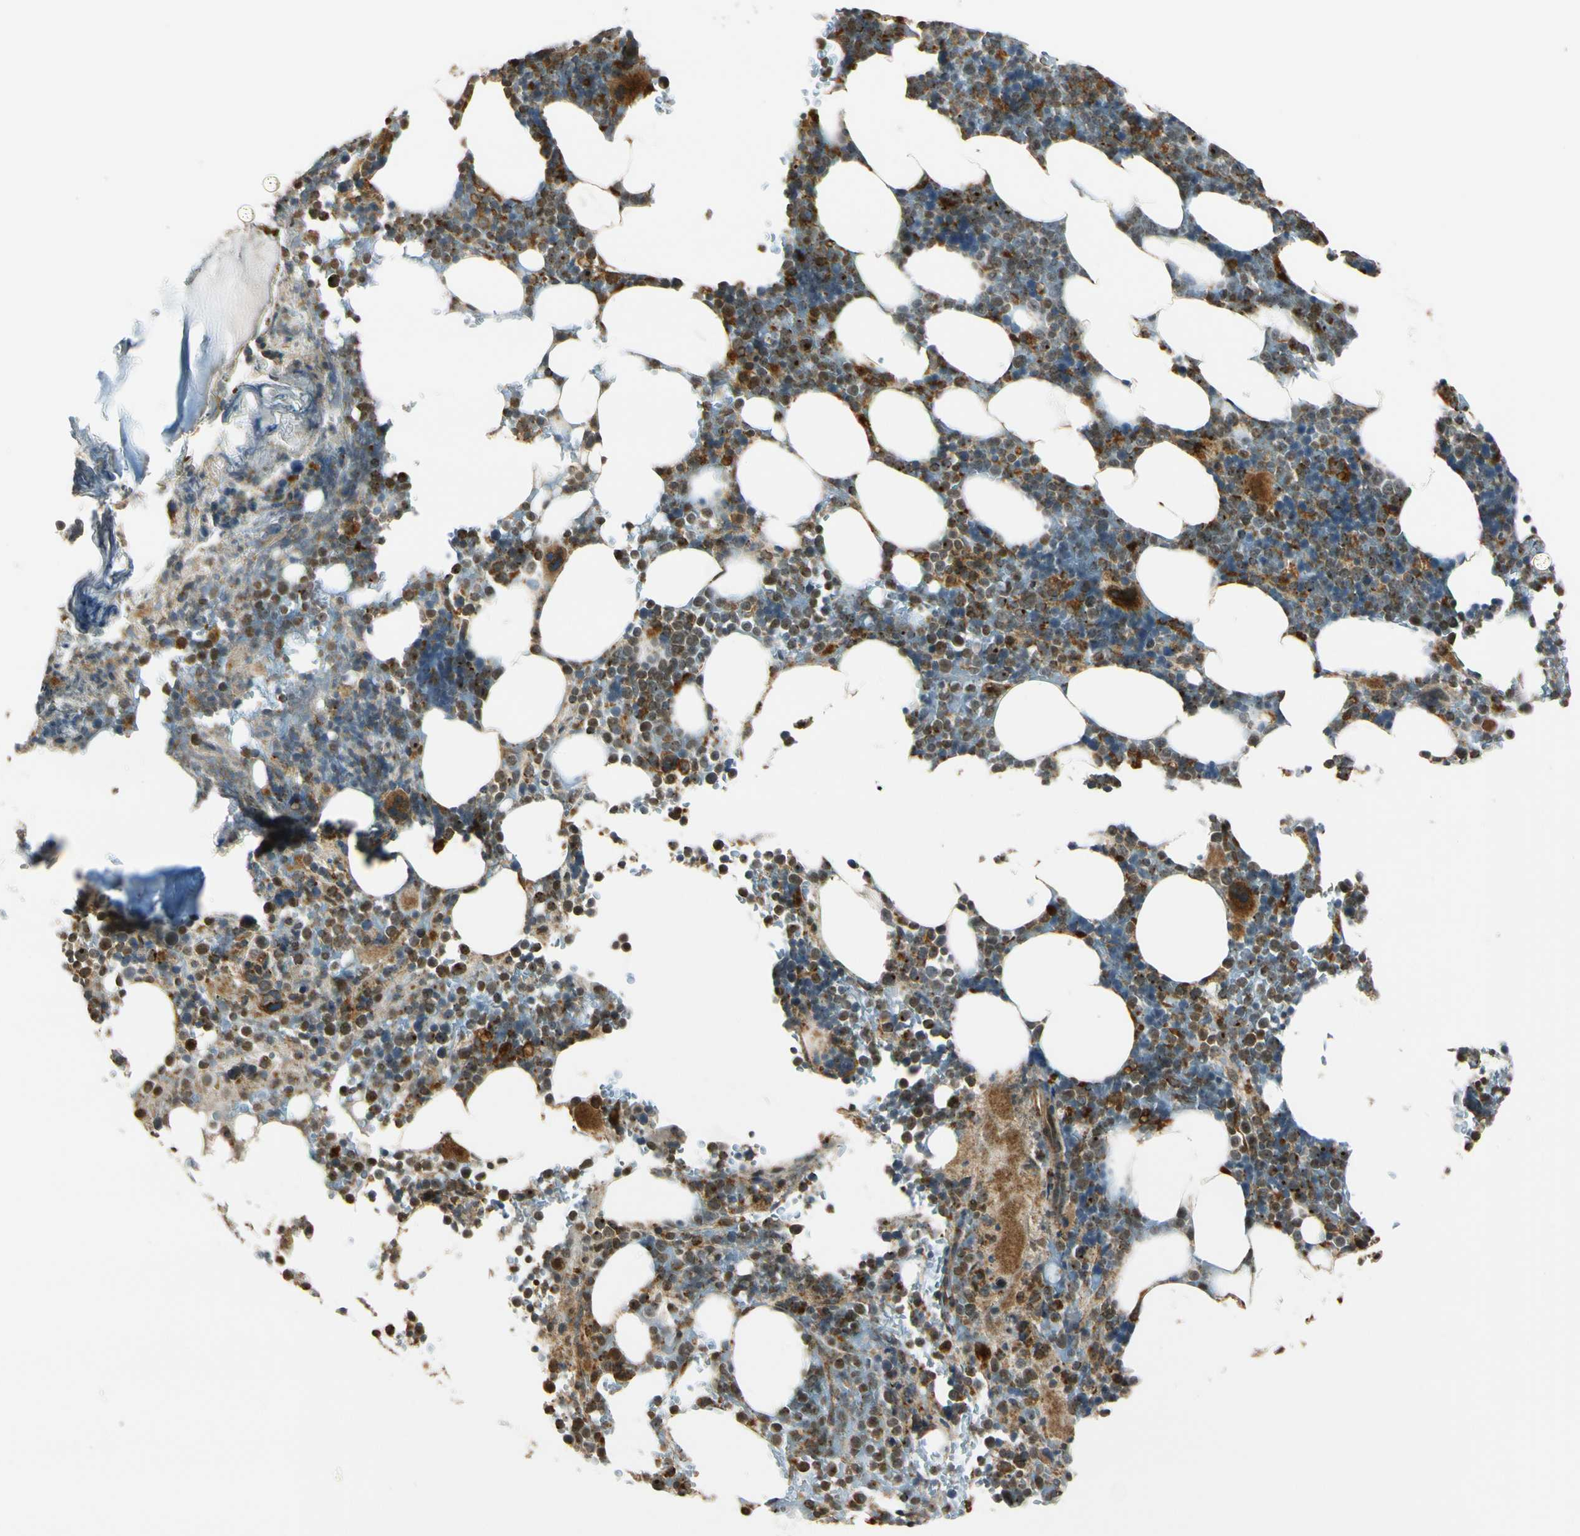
{"staining": {"intensity": "moderate", "quantity": "25%-75%", "location": "cytoplasmic/membranous,nuclear"}, "tissue": "bone marrow", "cell_type": "Hematopoietic cells", "image_type": "normal", "snomed": [{"axis": "morphology", "description": "Normal tissue, NOS"}, {"axis": "topography", "description": "Bone marrow"}], "caption": "About 25%-75% of hematopoietic cells in unremarkable human bone marrow exhibit moderate cytoplasmic/membranous,nuclear protein staining as visualized by brown immunohistochemical staining.", "gene": "LAMTOR1", "patient": {"sex": "female", "age": 73}}